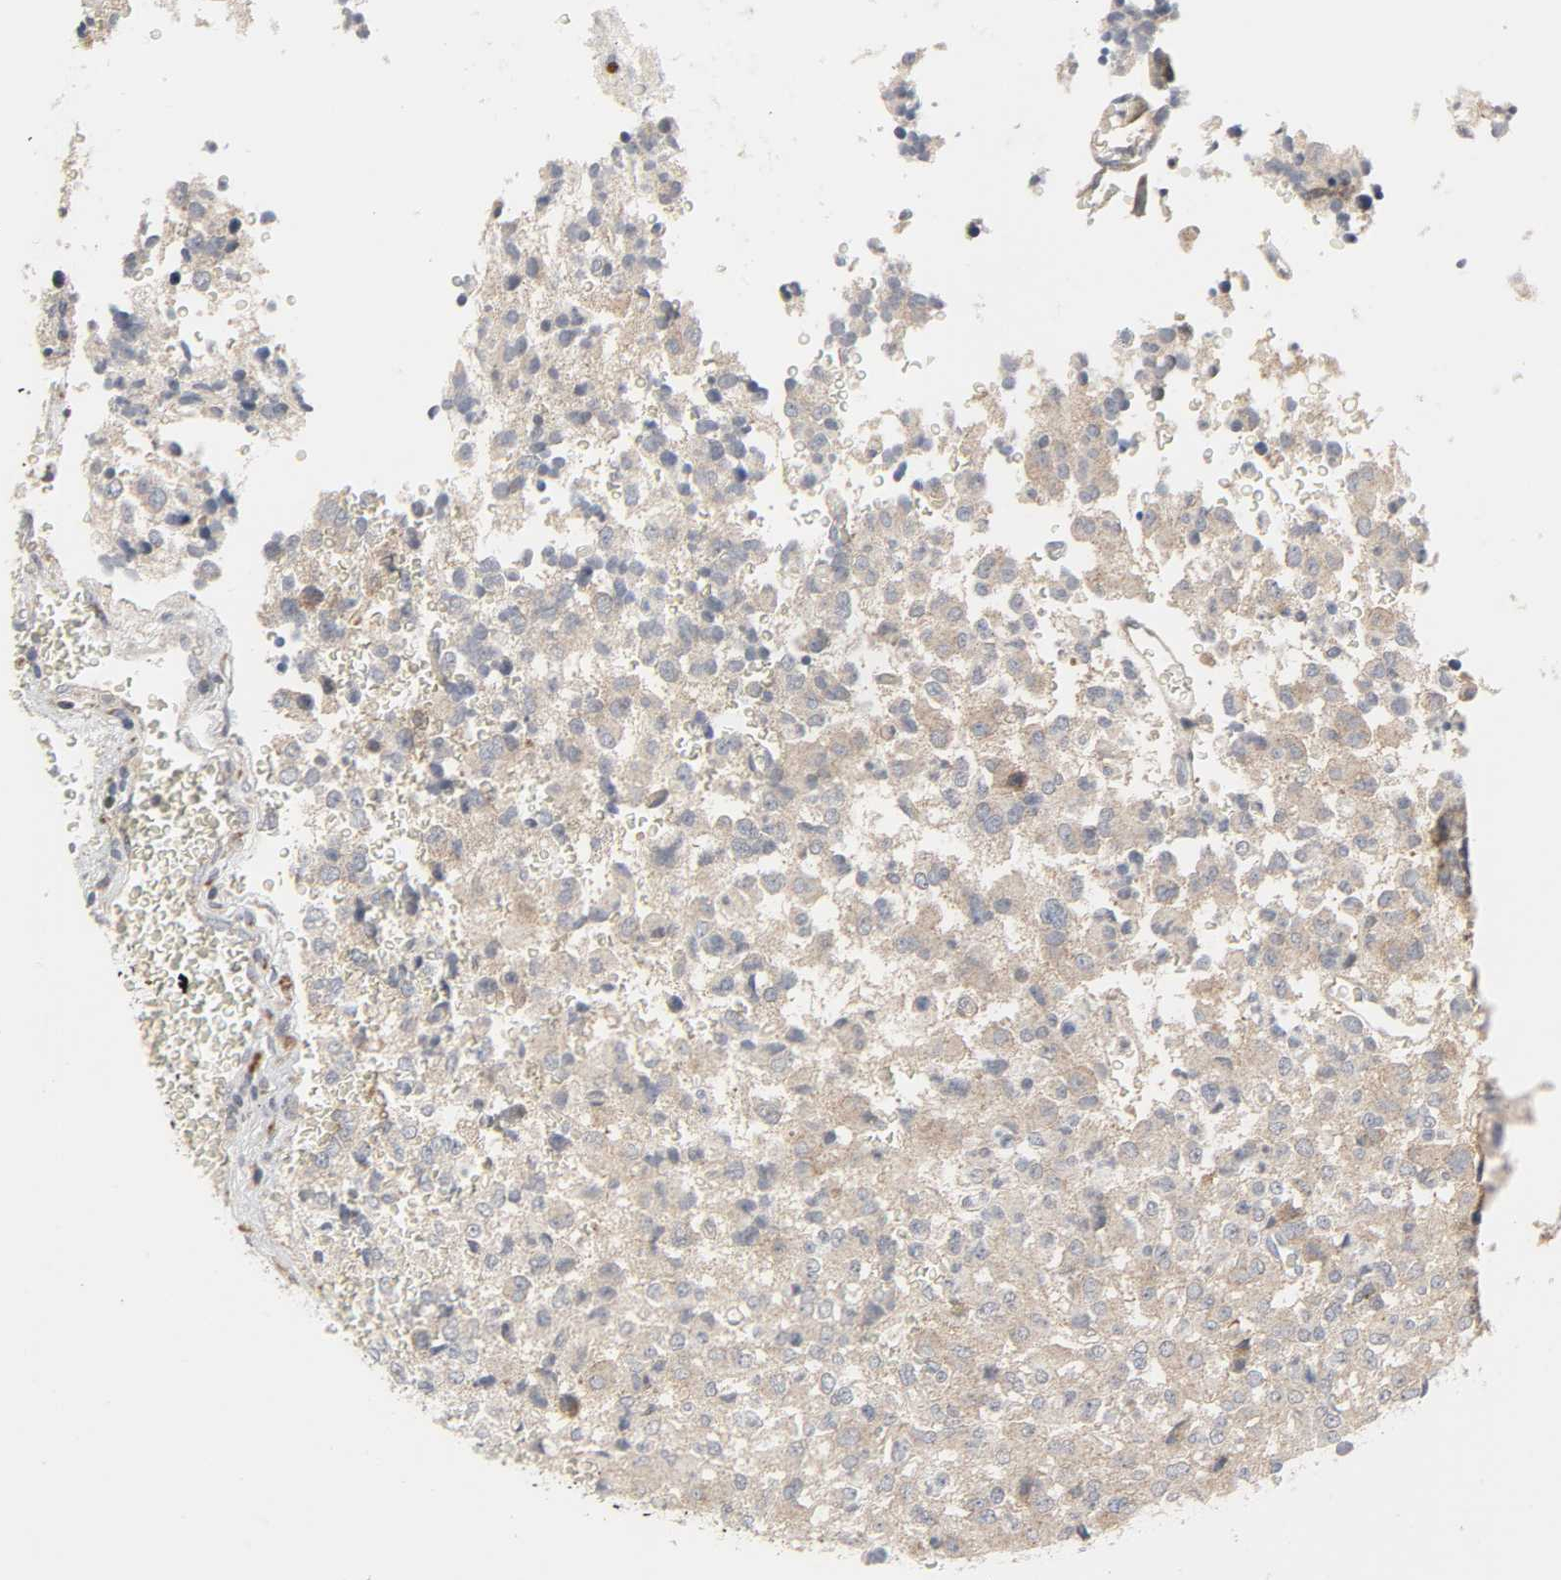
{"staining": {"intensity": "moderate", "quantity": "25%-75%", "location": "cytoplasmic/membranous"}, "tissue": "glioma", "cell_type": "Tumor cells", "image_type": "cancer", "snomed": [{"axis": "morphology", "description": "Glioma, malignant, High grade"}, {"axis": "topography", "description": "pancreas cauda"}], "caption": "A photomicrograph of human malignant high-grade glioma stained for a protein demonstrates moderate cytoplasmic/membranous brown staining in tumor cells.", "gene": "CLIP1", "patient": {"sex": "male", "age": 60}}